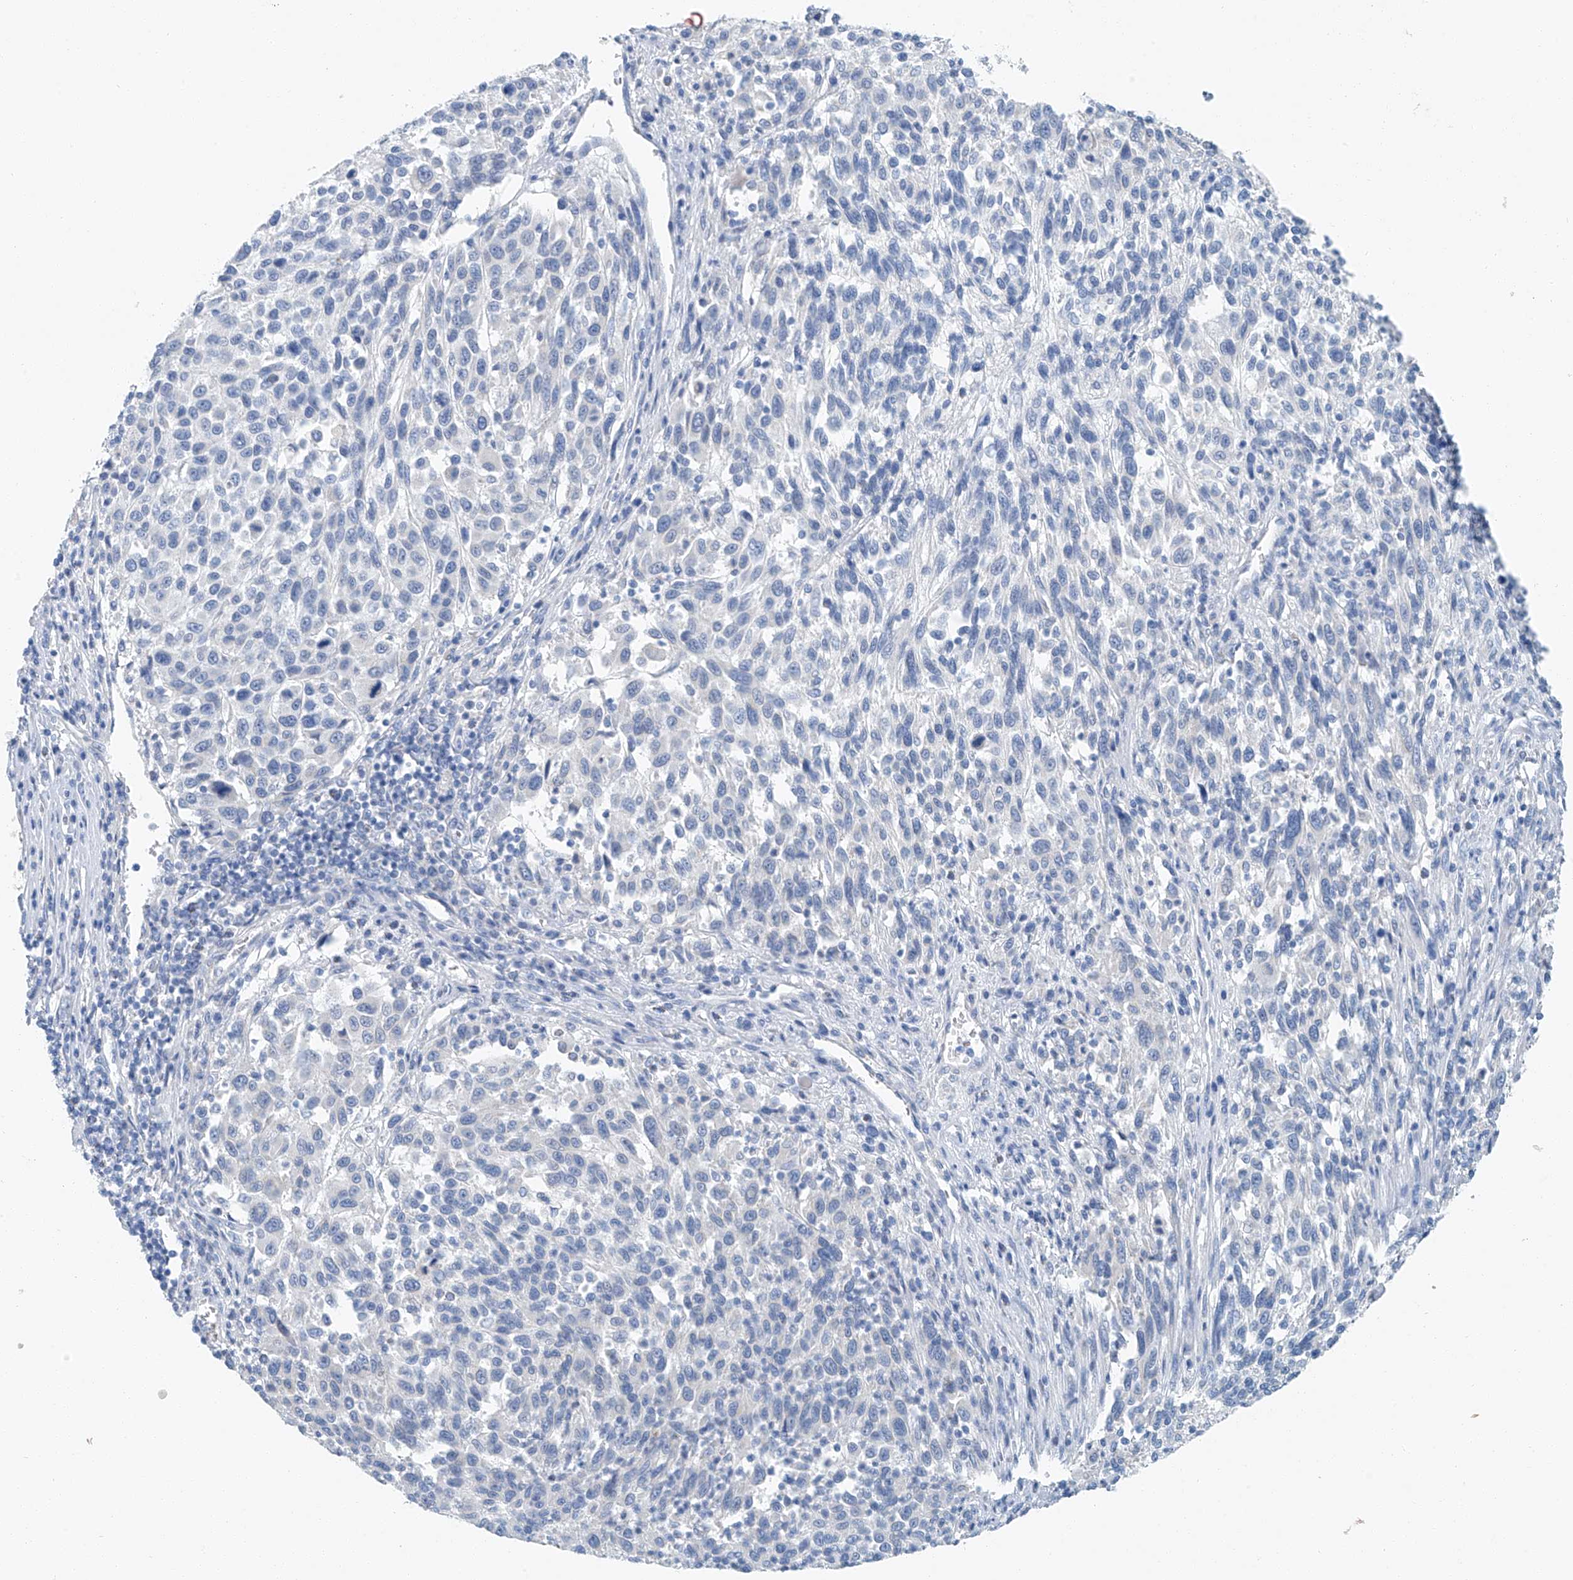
{"staining": {"intensity": "negative", "quantity": "none", "location": "none"}, "tissue": "melanoma", "cell_type": "Tumor cells", "image_type": "cancer", "snomed": [{"axis": "morphology", "description": "Malignant melanoma, Metastatic site"}, {"axis": "topography", "description": "Lymph node"}], "caption": "Tumor cells show no significant staining in malignant melanoma (metastatic site).", "gene": "C1orf87", "patient": {"sex": "male", "age": 61}}